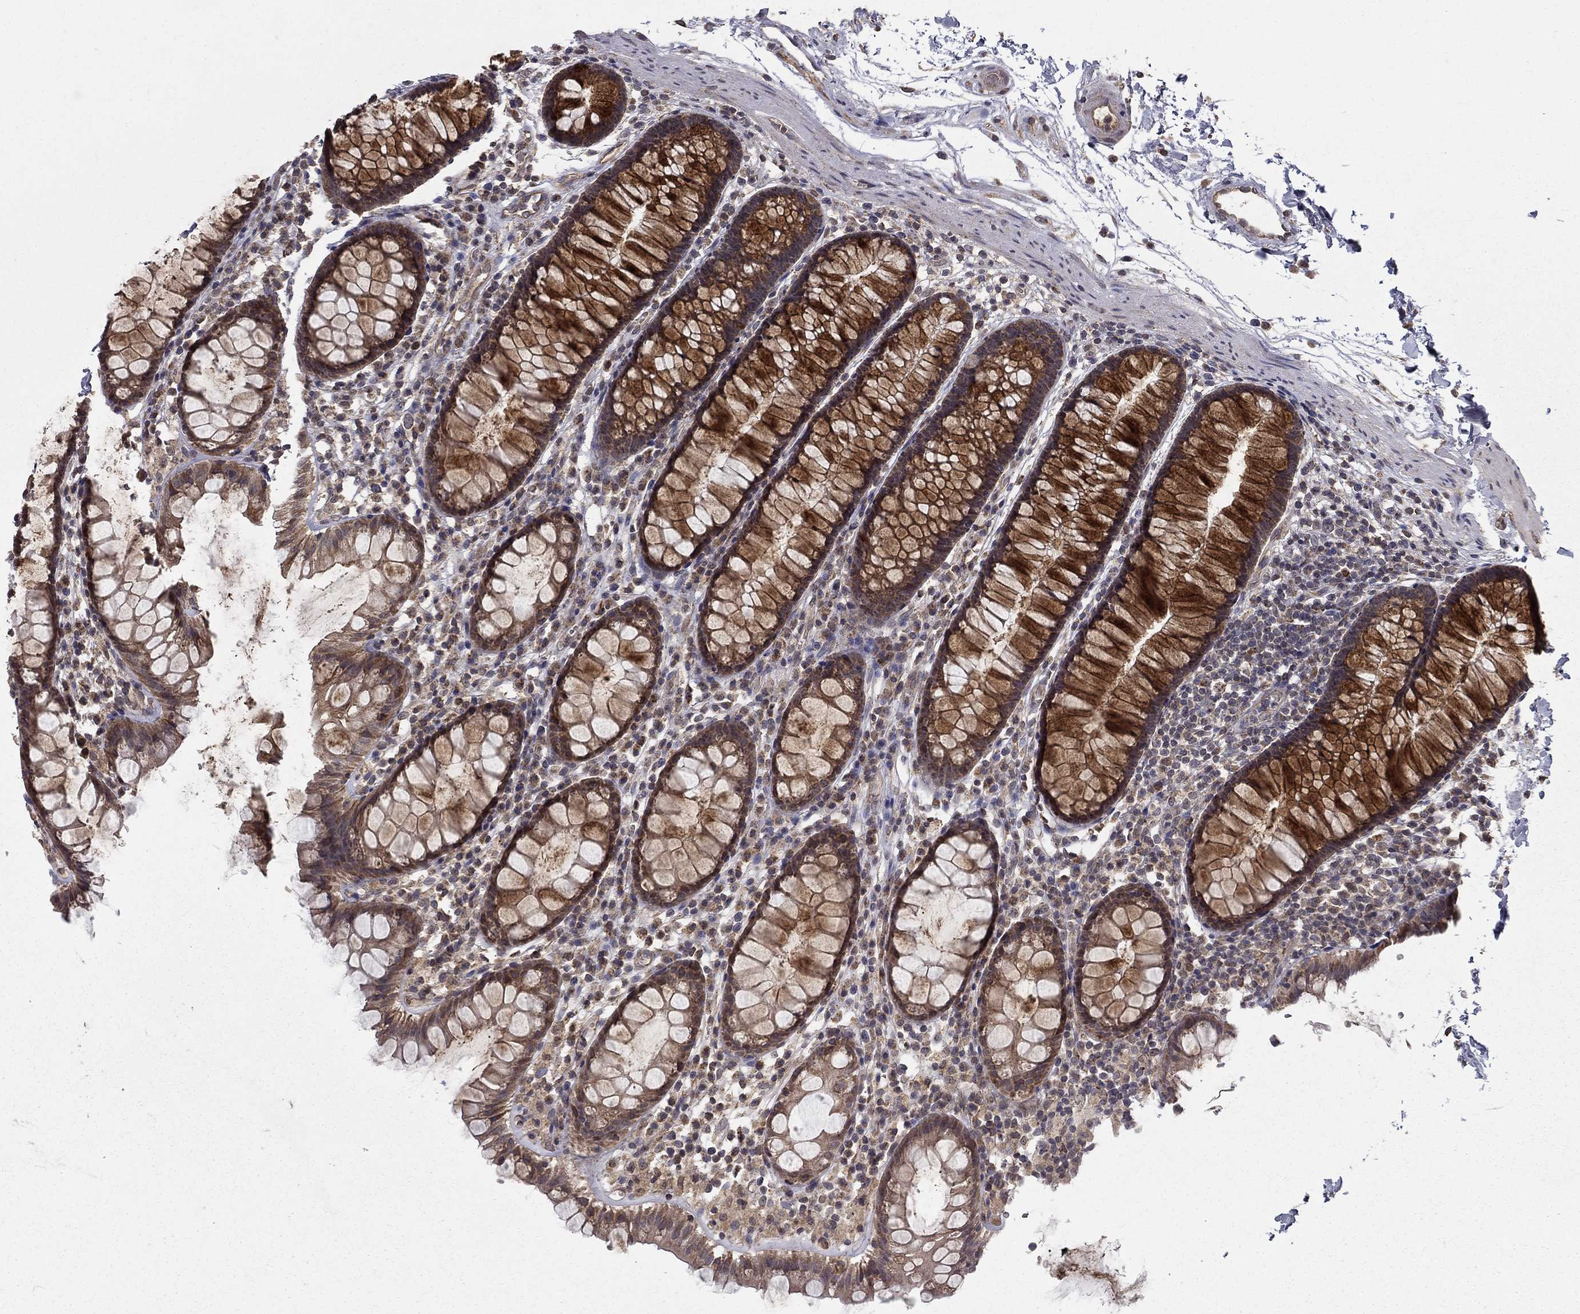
{"staining": {"intensity": "strong", "quantity": "25%-75%", "location": "cytoplasmic/membranous"}, "tissue": "colon", "cell_type": "Glandular cells", "image_type": "normal", "snomed": [{"axis": "morphology", "description": "Normal tissue, NOS"}, {"axis": "topography", "description": "Colon"}], "caption": "Benign colon was stained to show a protein in brown. There is high levels of strong cytoplasmic/membranous positivity in approximately 25%-75% of glandular cells. (DAB (3,3'-diaminobenzidine) IHC, brown staining for protein, blue staining for nuclei).", "gene": "SLC2A13", "patient": {"sex": "male", "age": 76}}